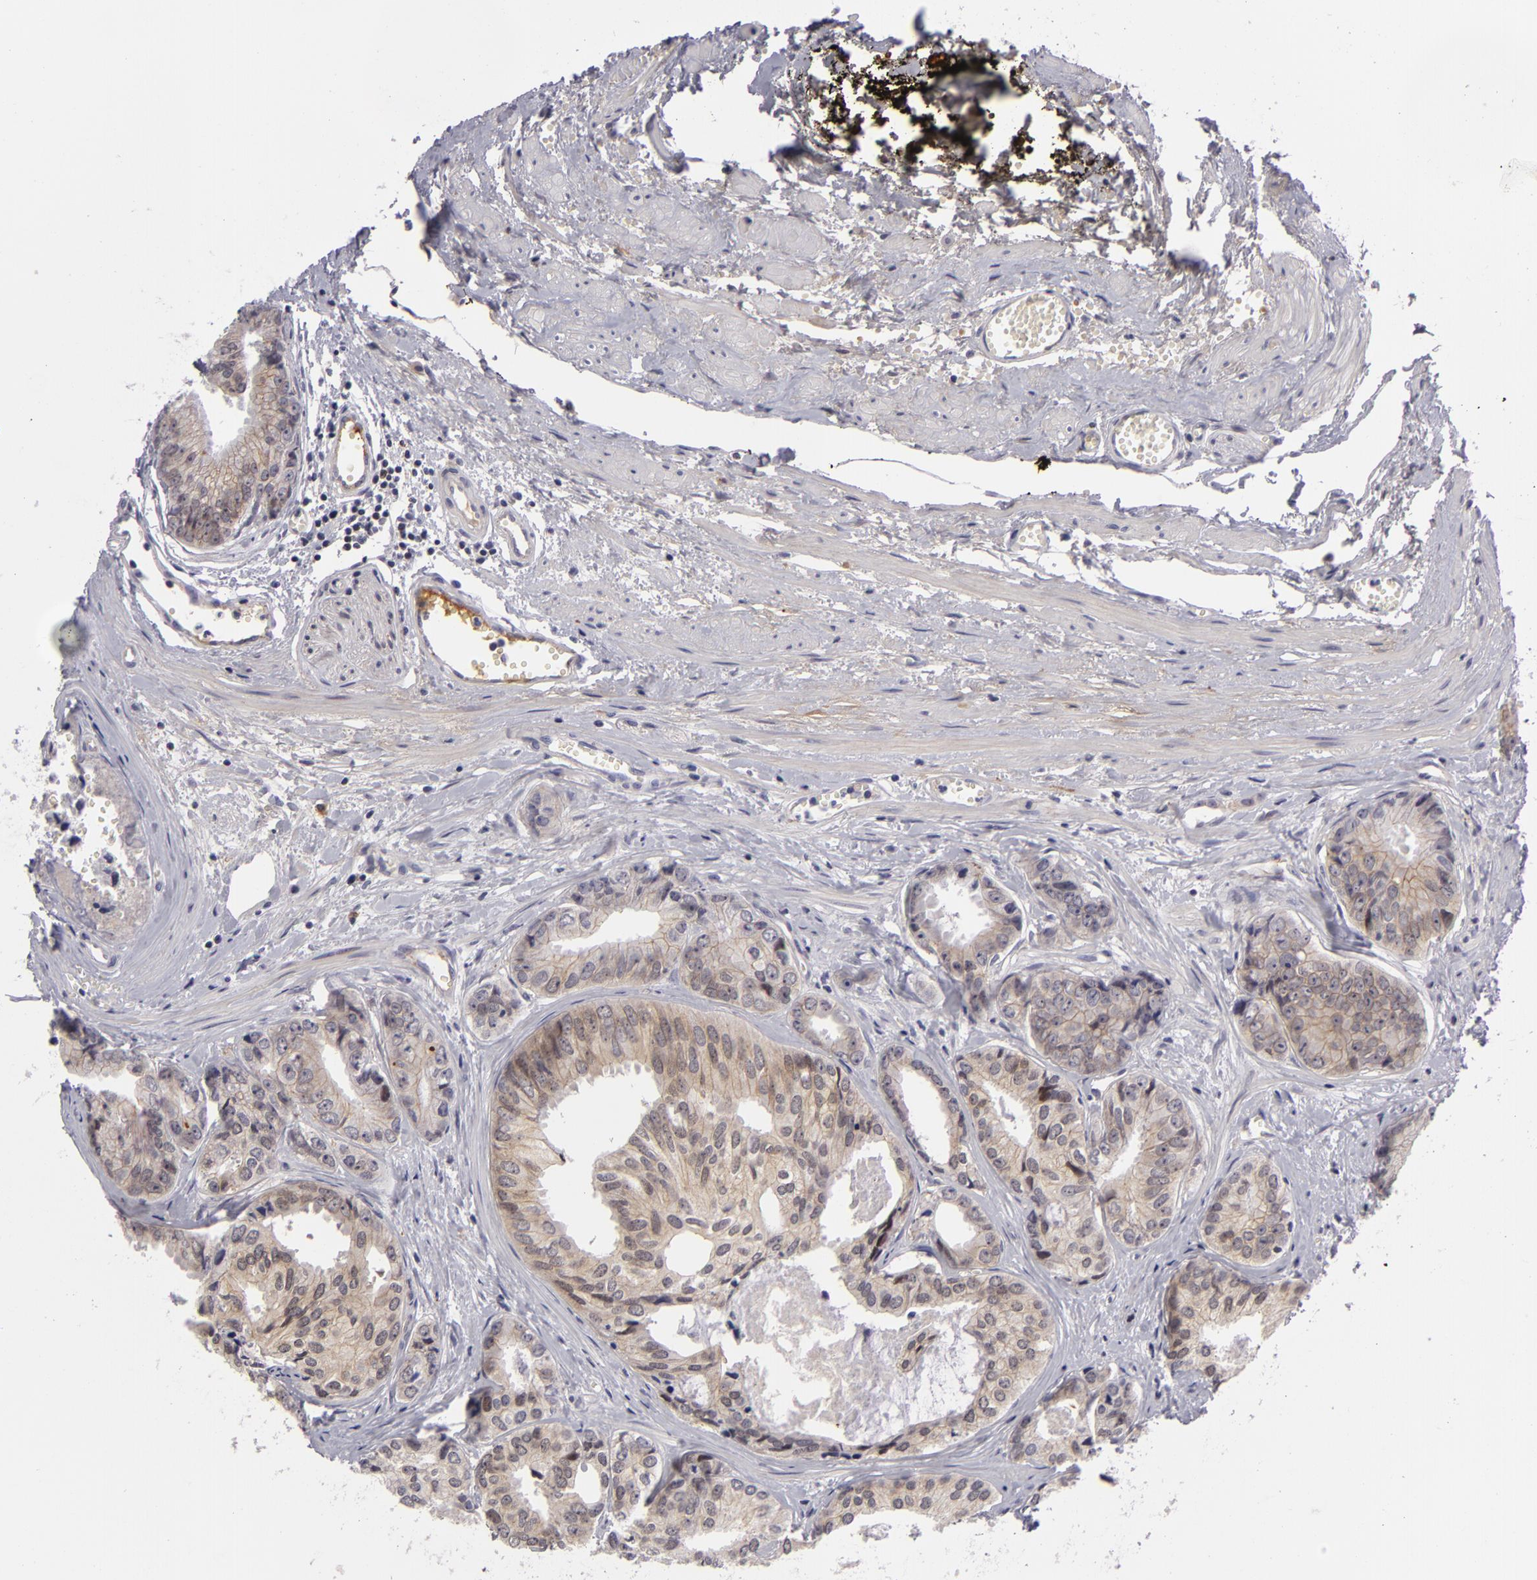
{"staining": {"intensity": "weak", "quantity": "25%-75%", "location": "cytoplasmic/membranous"}, "tissue": "prostate cancer", "cell_type": "Tumor cells", "image_type": "cancer", "snomed": [{"axis": "morphology", "description": "Adenocarcinoma, High grade"}, {"axis": "topography", "description": "Prostate"}], "caption": "Human prostate cancer stained with a brown dye shows weak cytoplasmic/membranous positive positivity in about 25%-75% of tumor cells.", "gene": "CTNNB1", "patient": {"sex": "male", "age": 56}}